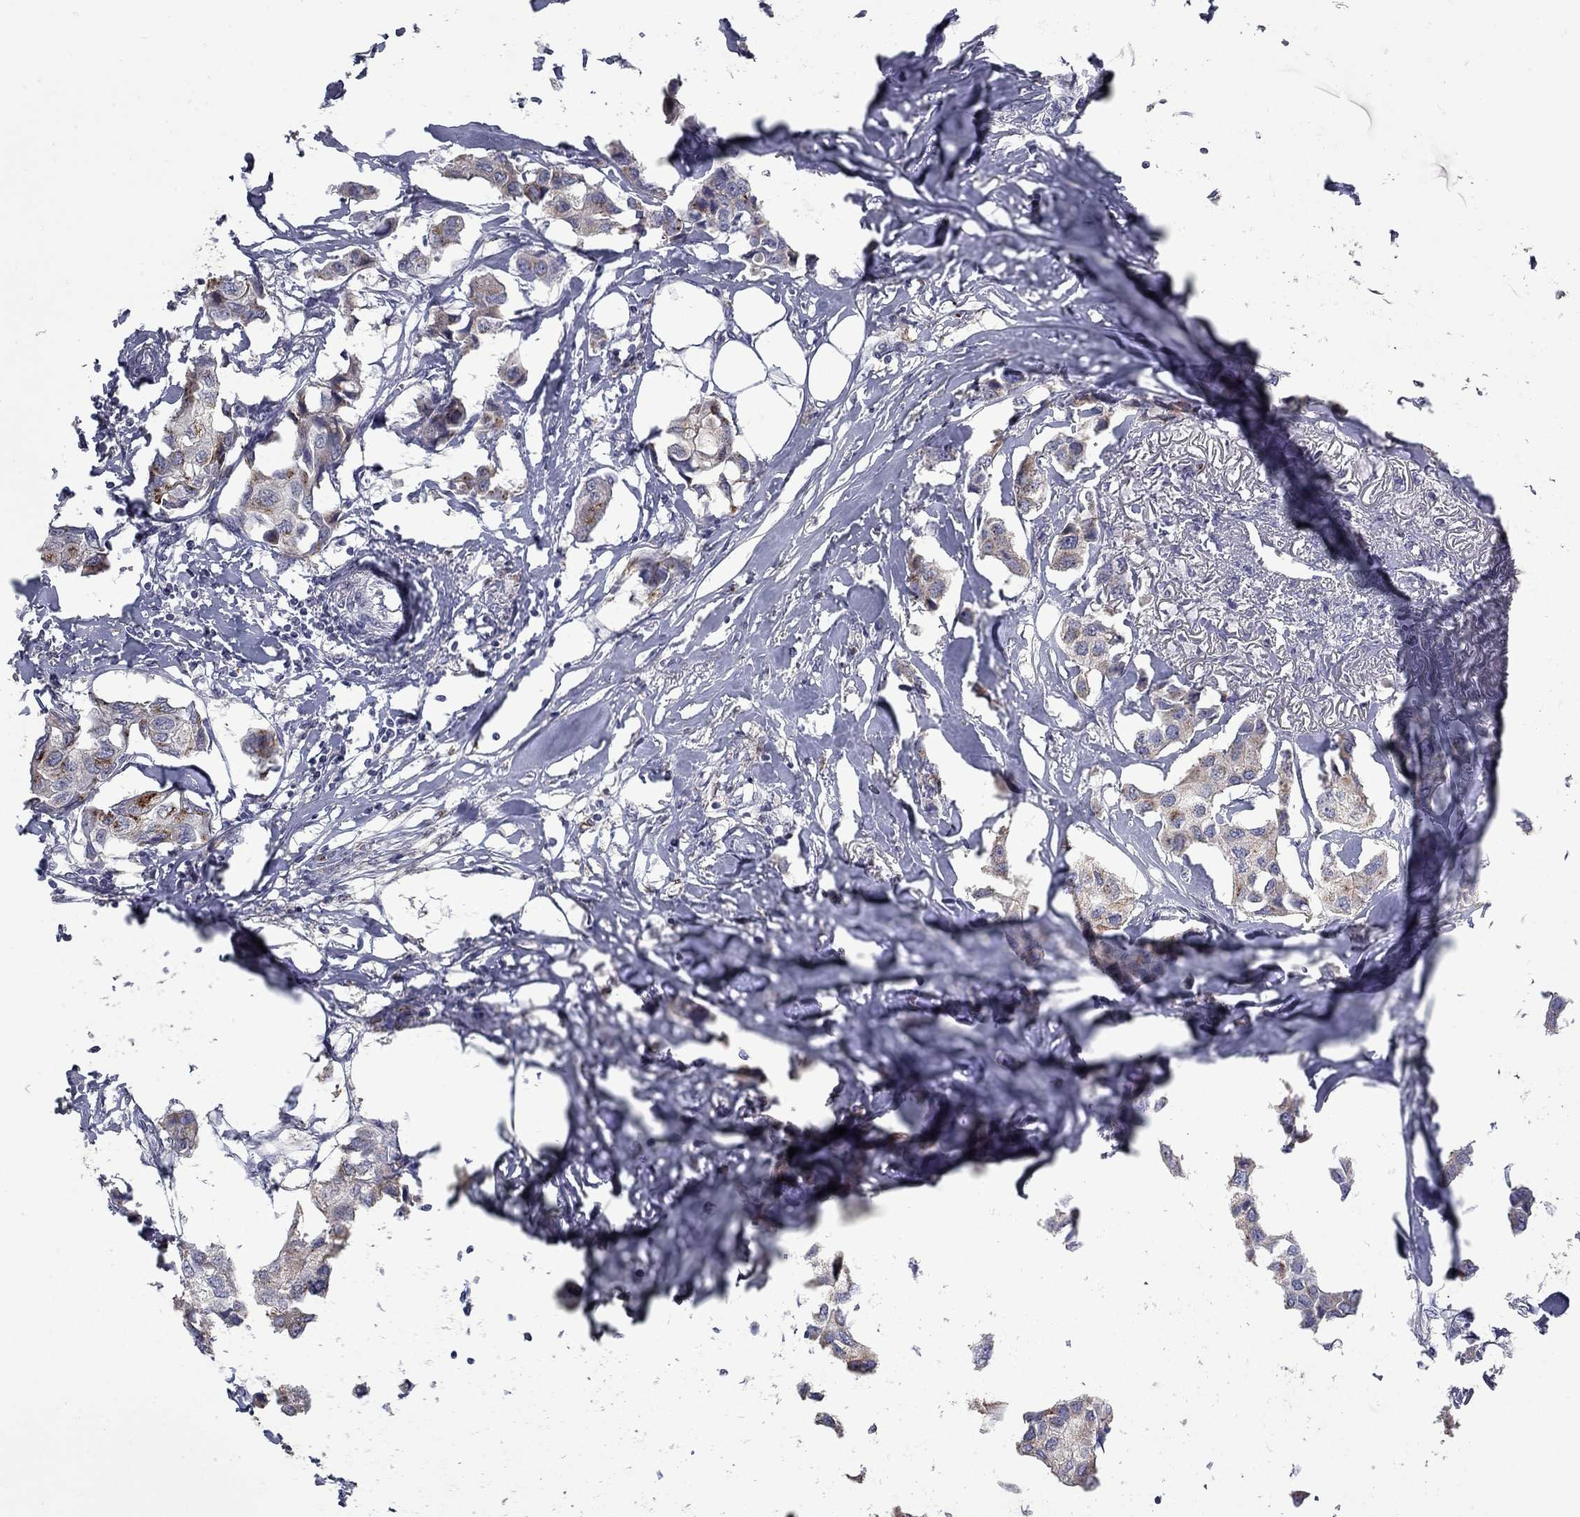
{"staining": {"intensity": "moderate", "quantity": "25%-75%", "location": "cytoplasmic/membranous"}, "tissue": "breast cancer", "cell_type": "Tumor cells", "image_type": "cancer", "snomed": [{"axis": "morphology", "description": "Duct carcinoma"}, {"axis": "topography", "description": "Breast"}], "caption": "Breast cancer tissue exhibits moderate cytoplasmic/membranous positivity in approximately 25%-75% of tumor cells, visualized by immunohistochemistry. (DAB (3,3'-diaminobenzidine) = brown stain, brightfield microscopy at high magnification).", "gene": "KIAA0319L", "patient": {"sex": "female", "age": 80}}